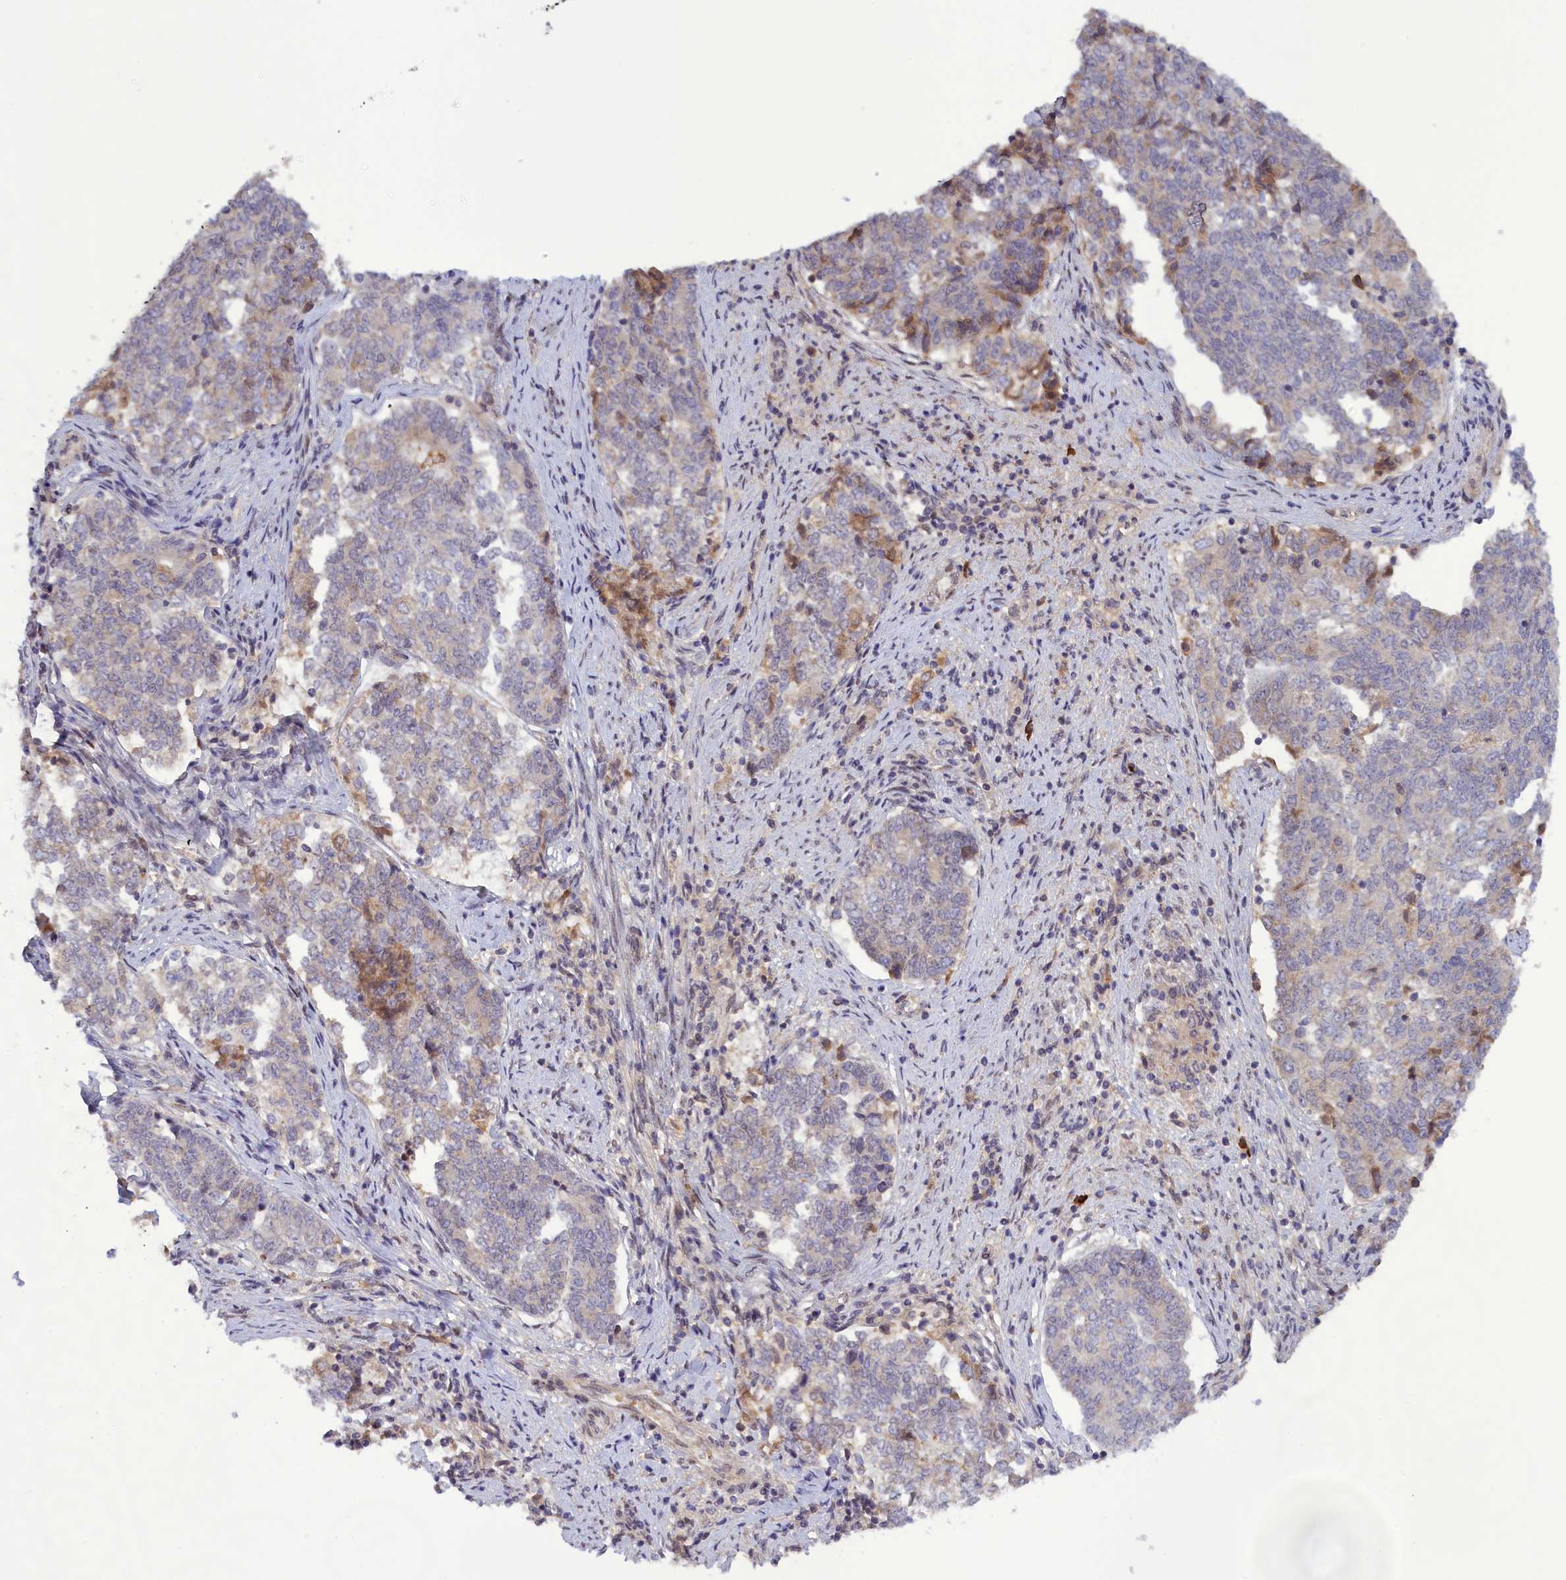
{"staining": {"intensity": "negative", "quantity": "none", "location": "none"}, "tissue": "endometrial cancer", "cell_type": "Tumor cells", "image_type": "cancer", "snomed": [{"axis": "morphology", "description": "Adenocarcinoma, NOS"}, {"axis": "topography", "description": "Endometrium"}], "caption": "The immunohistochemistry micrograph has no significant staining in tumor cells of endometrial cancer (adenocarcinoma) tissue. Brightfield microscopy of immunohistochemistry (IHC) stained with DAB (brown) and hematoxylin (blue), captured at high magnification.", "gene": "RRAD", "patient": {"sex": "female", "age": 80}}